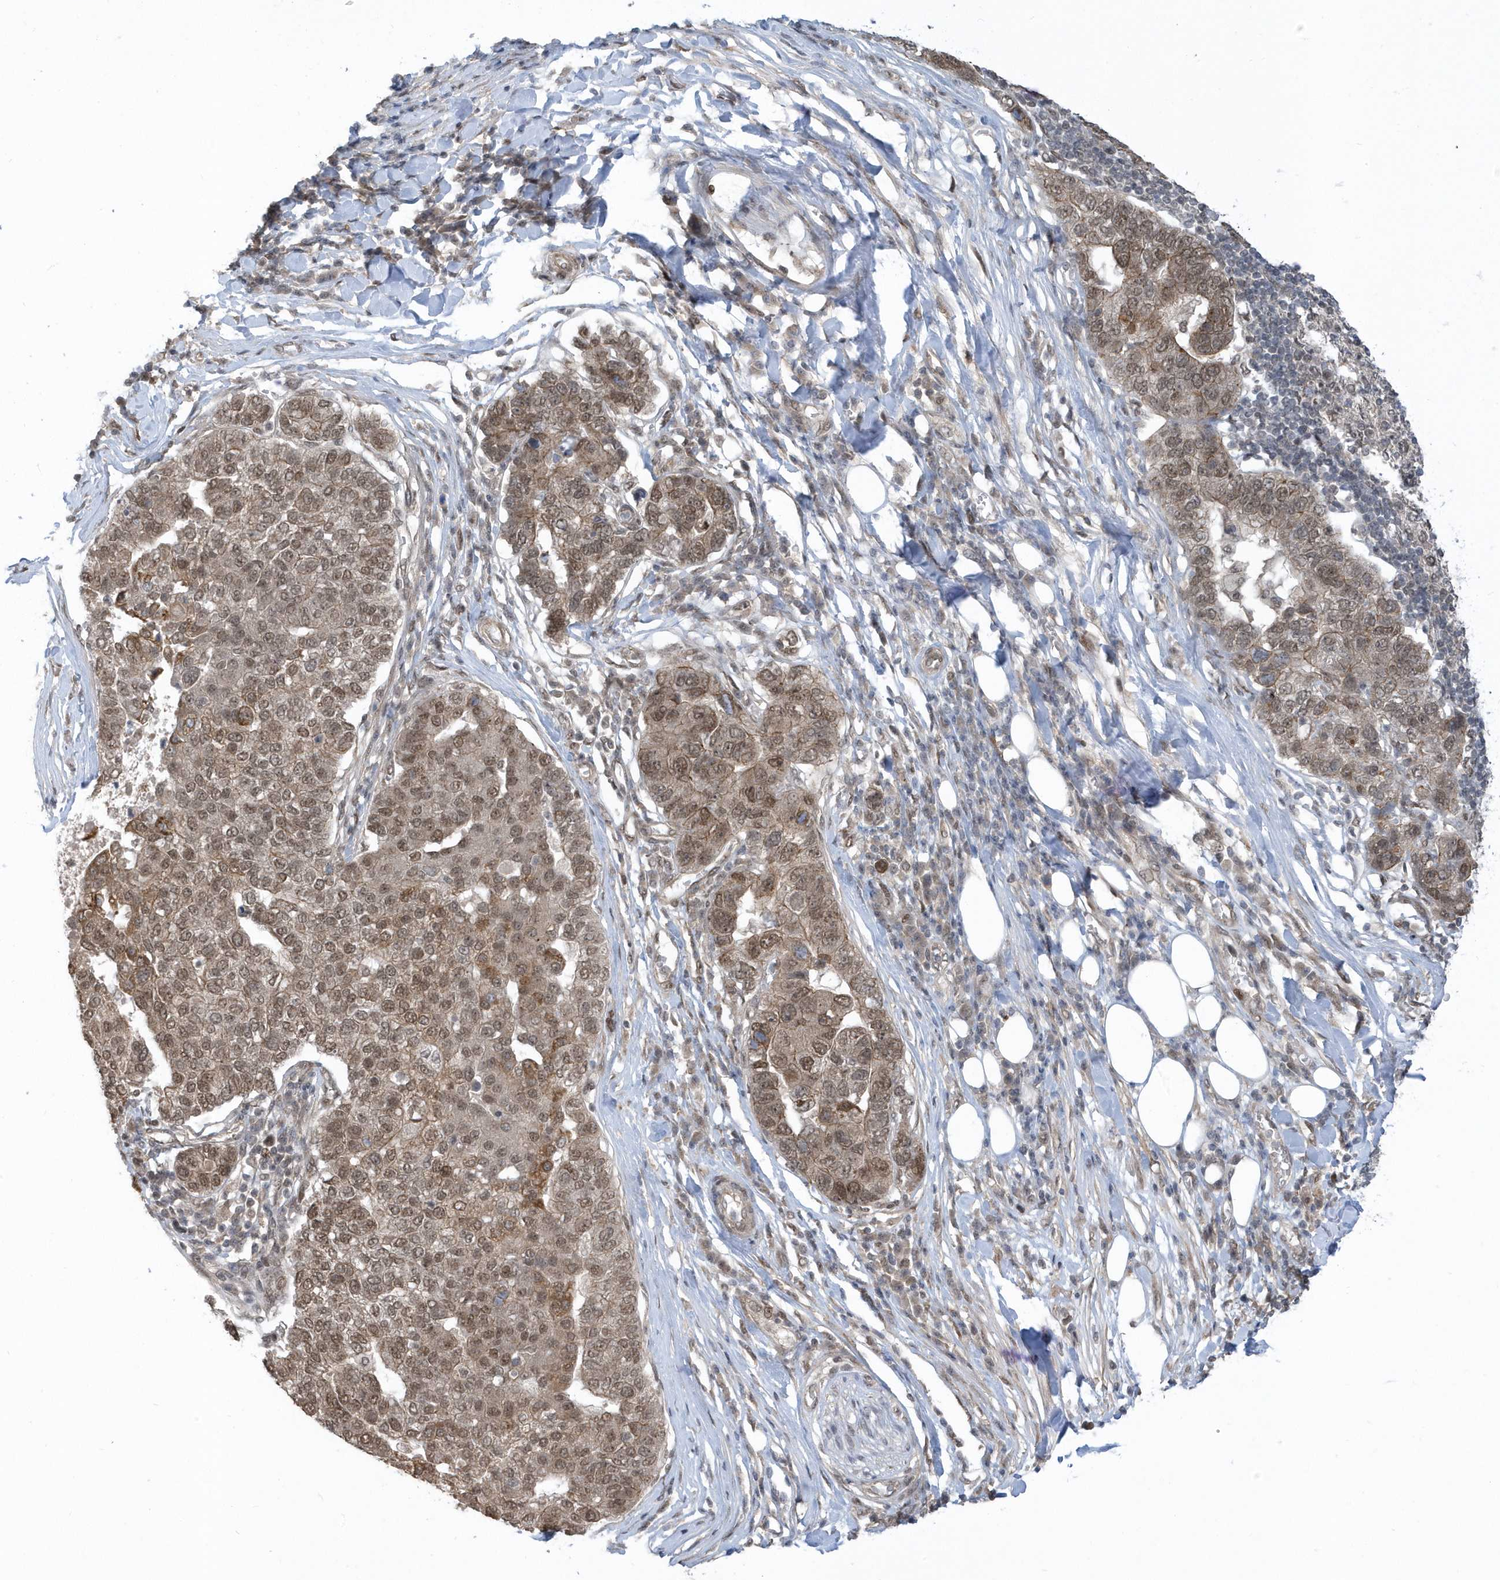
{"staining": {"intensity": "moderate", "quantity": ">75%", "location": "cytoplasmic/membranous,nuclear"}, "tissue": "pancreatic cancer", "cell_type": "Tumor cells", "image_type": "cancer", "snomed": [{"axis": "morphology", "description": "Adenocarcinoma, NOS"}, {"axis": "topography", "description": "Pancreas"}], "caption": "The image displays staining of pancreatic adenocarcinoma, revealing moderate cytoplasmic/membranous and nuclear protein staining (brown color) within tumor cells.", "gene": "USP53", "patient": {"sex": "female", "age": 61}}